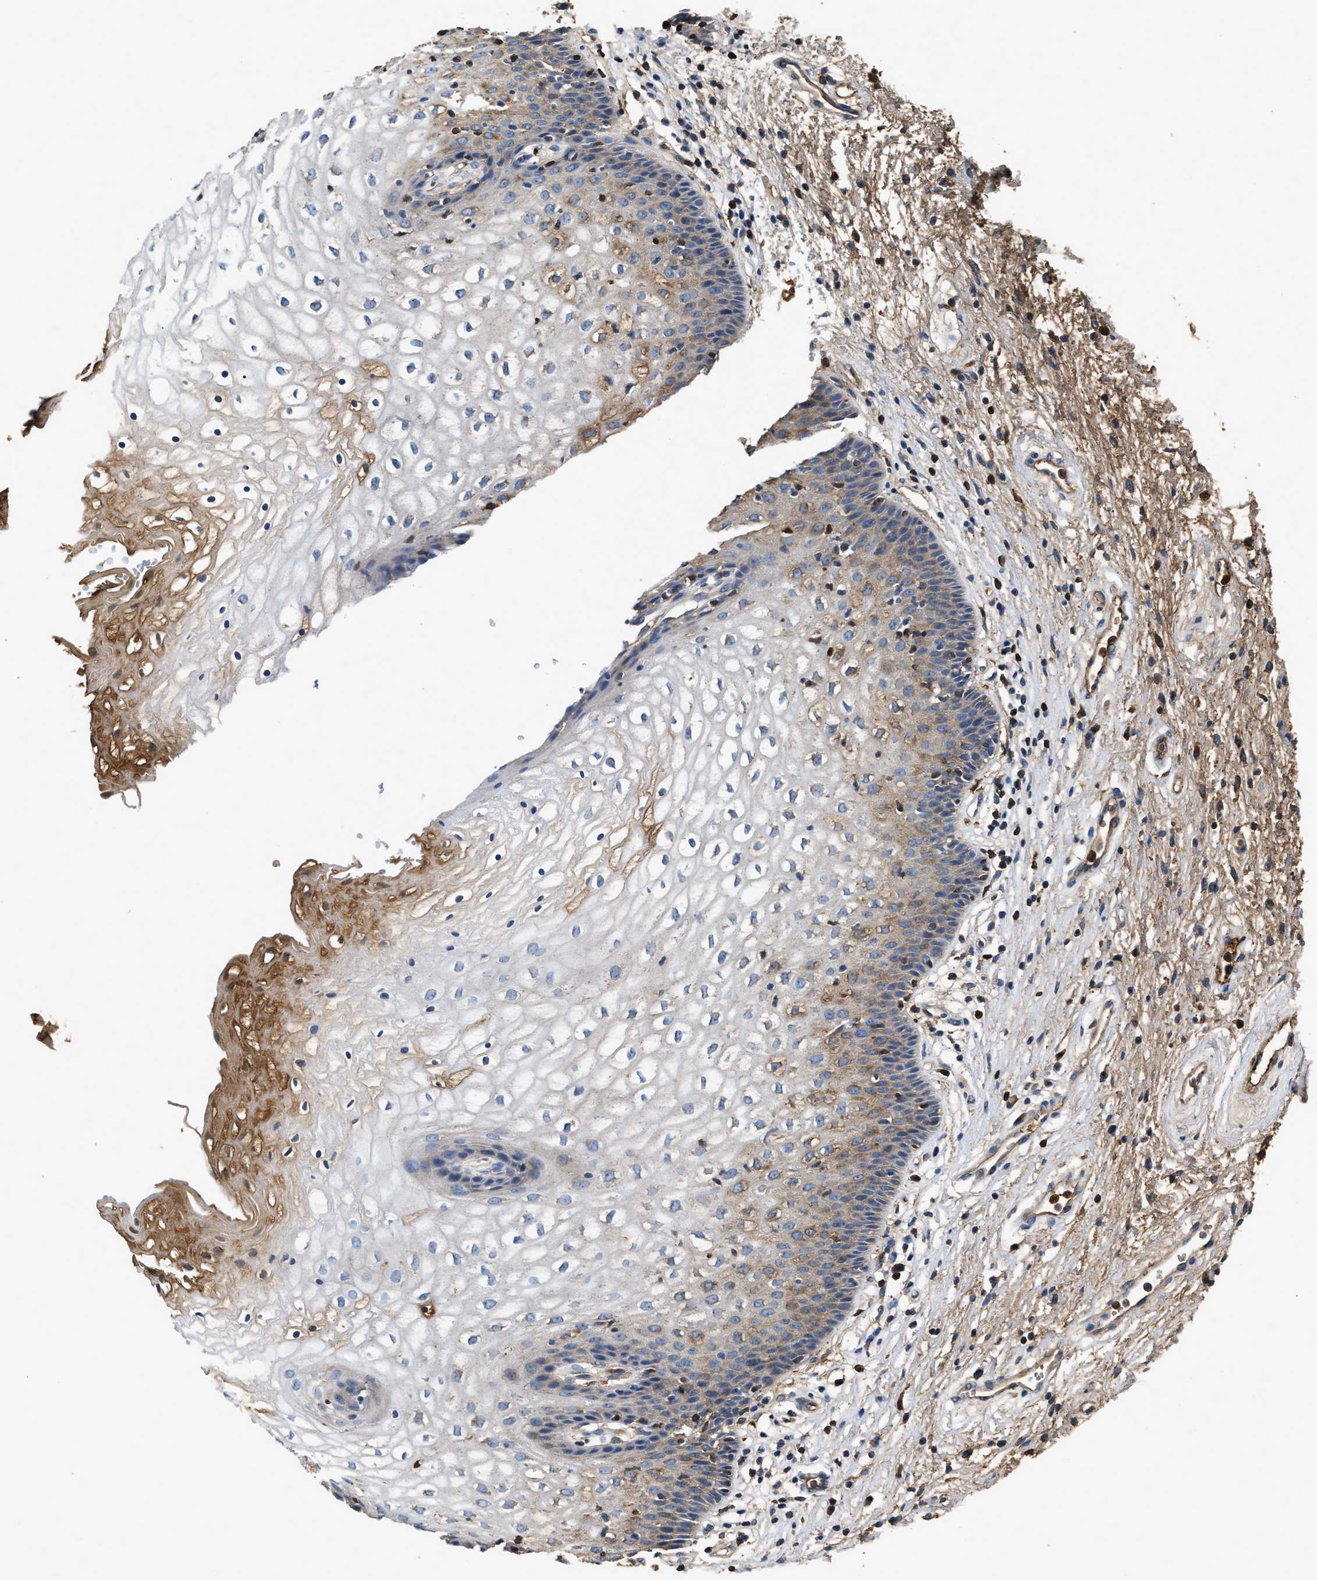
{"staining": {"intensity": "moderate", "quantity": "<25%", "location": "cytoplasmic/membranous"}, "tissue": "vagina", "cell_type": "Squamous epithelial cells", "image_type": "normal", "snomed": [{"axis": "morphology", "description": "Normal tissue, NOS"}, {"axis": "topography", "description": "Vagina"}], "caption": "The histopathology image displays immunohistochemical staining of normal vagina. There is moderate cytoplasmic/membranous positivity is seen in about <25% of squamous epithelial cells.", "gene": "C3", "patient": {"sex": "female", "age": 34}}